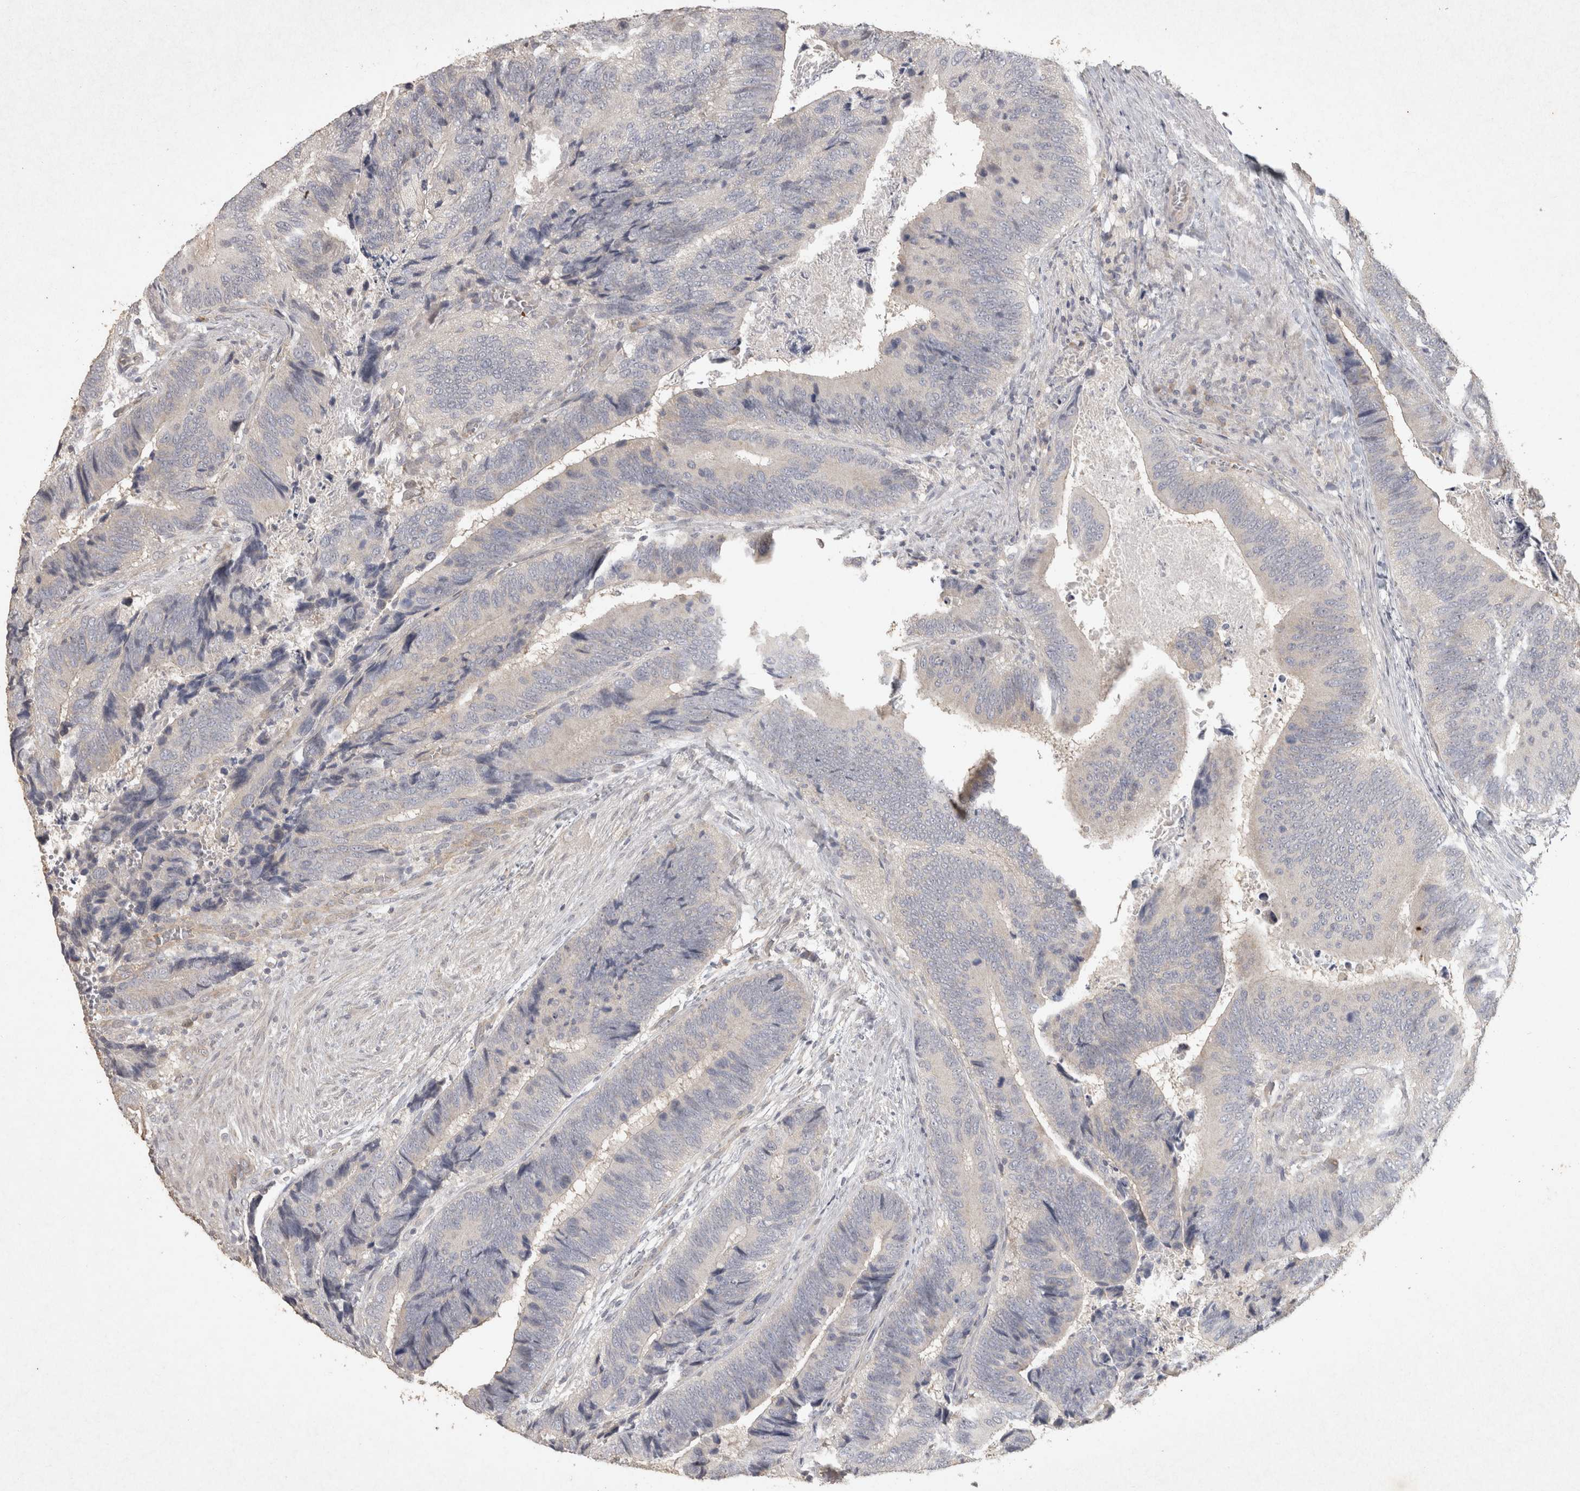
{"staining": {"intensity": "negative", "quantity": "none", "location": "none"}, "tissue": "colorectal cancer", "cell_type": "Tumor cells", "image_type": "cancer", "snomed": [{"axis": "morphology", "description": "Inflammation, NOS"}, {"axis": "morphology", "description": "Adenocarcinoma, NOS"}, {"axis": "topography", "description": "Colon"}], "caption": "An IHC image of adenocarcinoma (colorectal) is shown. There is no staining in tumor cells of adenocarcinoma (colorectal). The staining was performed using DAB (3,3'-diaminobenzidine) to visualize the protein expression in brown, while the nuclei were stained in blue with hematoxylin (Magnification: 20x).", "gene": "OSTN", "patient": {"sex": "male", "age": 72}}